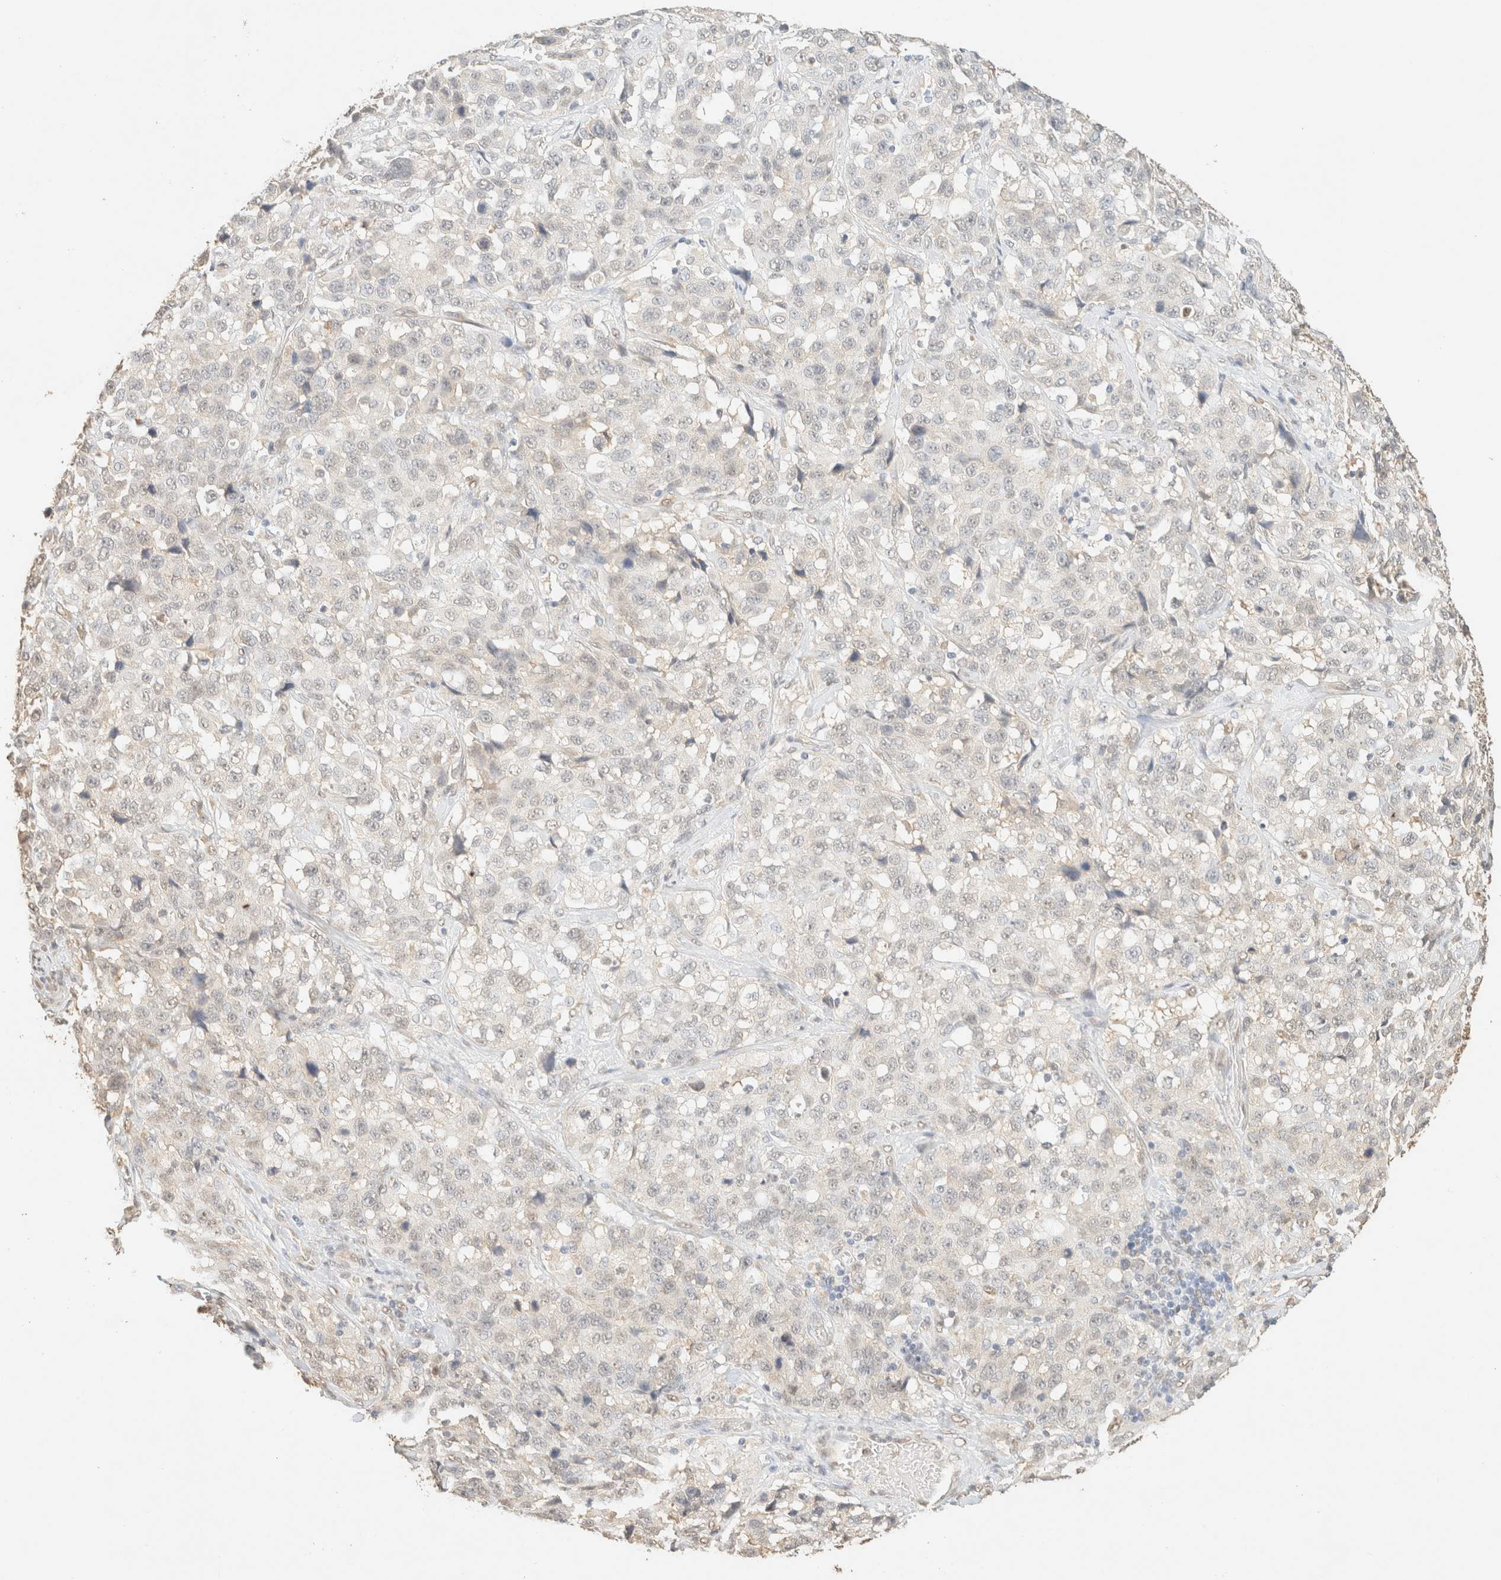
{"staining": {"intensity": "negative", "quantity": "none", "location": "none"}, "tissue": "stomach cancer", "cell_type": "Tumor cells", "image_type": "cancer", "snomed": [{"axis": "morphology", "description": "Normal tissue, NOS"}, {"axis": "morphology", "description": "Adenocarcinoma, NOS"}, {"axis": "topography", "description": "Stomach"}], "caption": "Tumor cells show no significant protein positivity in stomach adenocarcinoma.", "gene": "S100A13", "patient": {"sex": "male", "age": 48}}